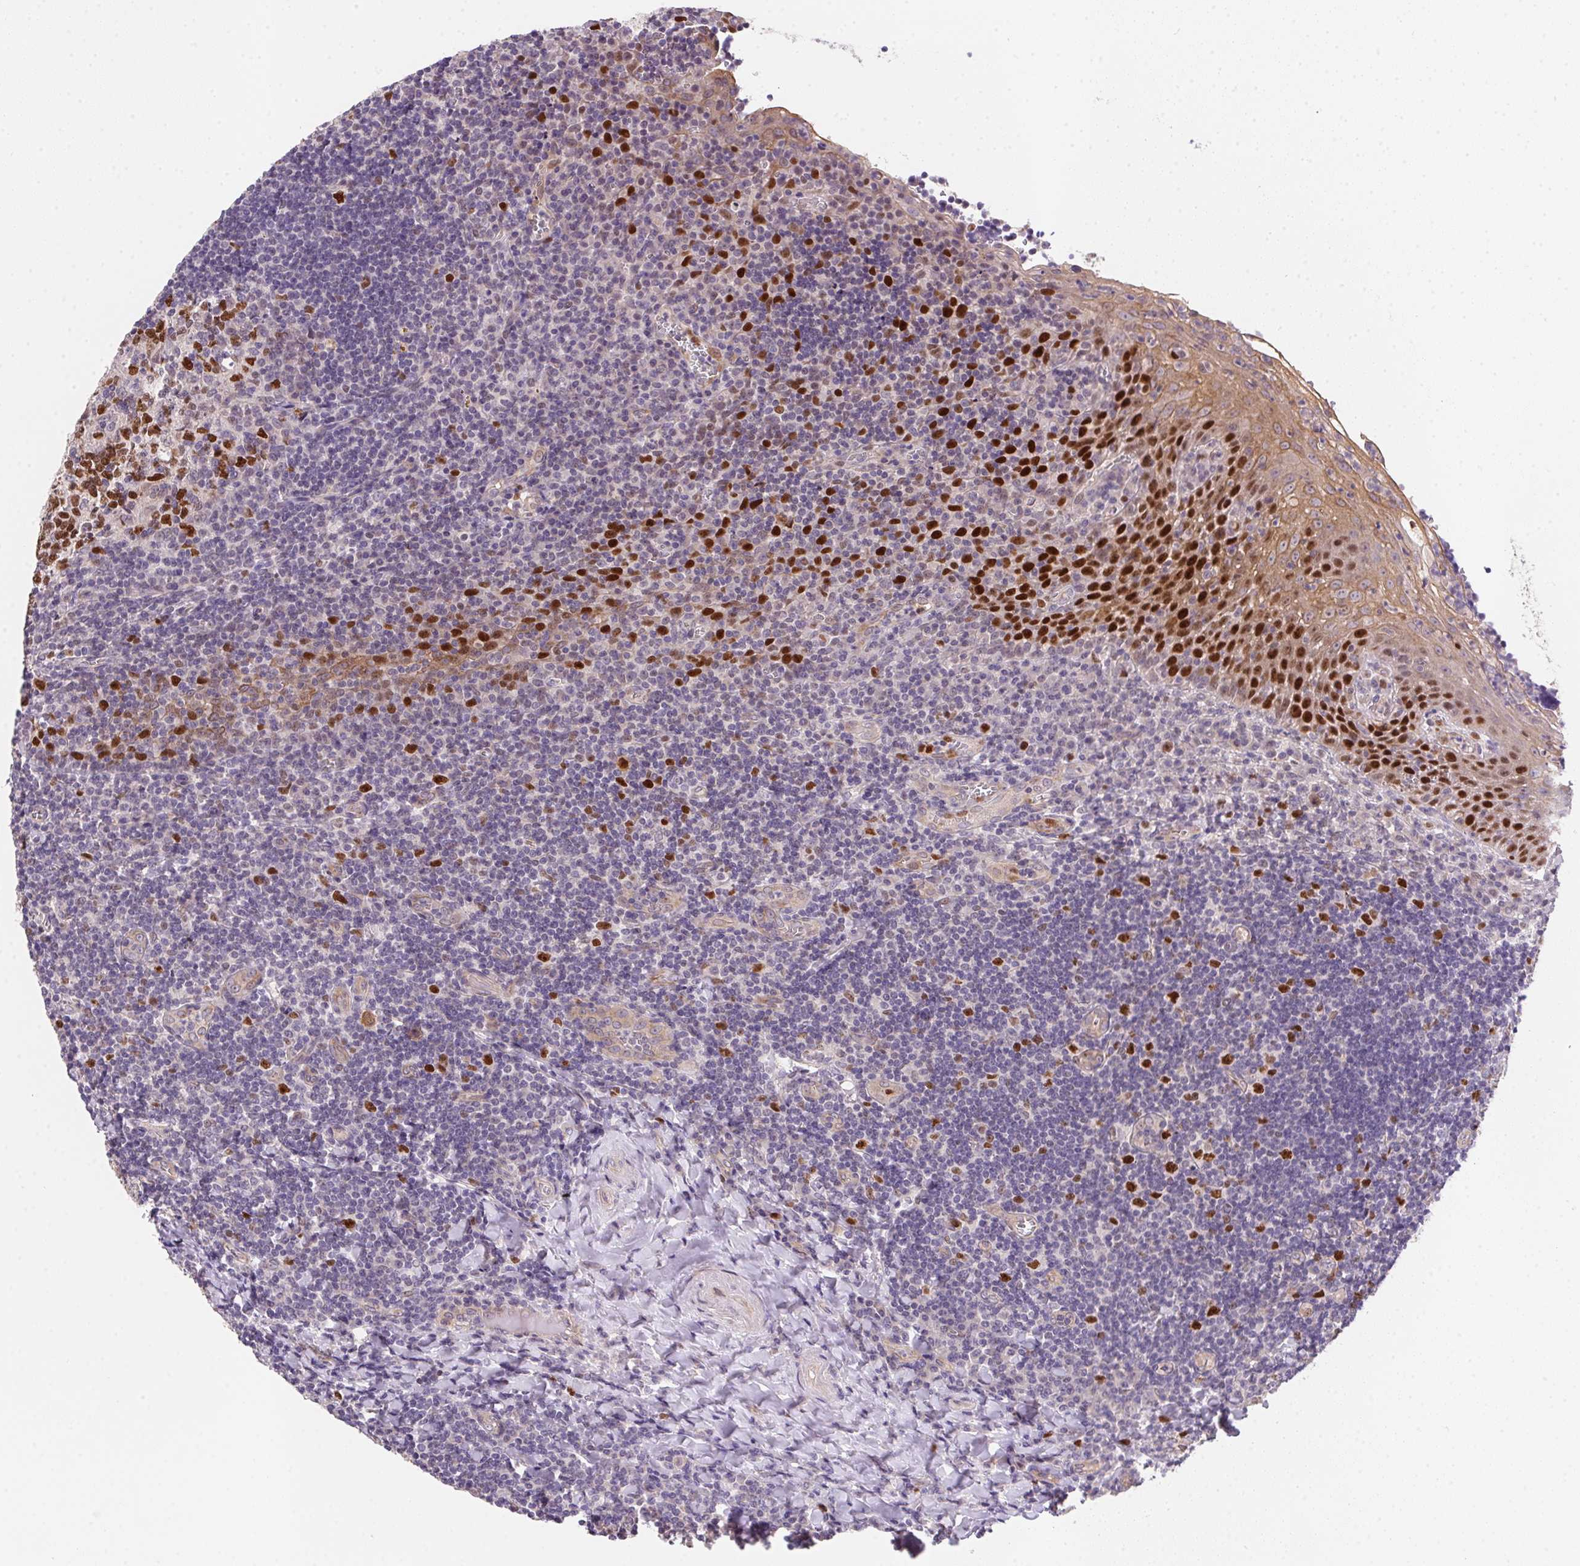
{"staining": {"intensity": "strong", "quantity": "25%-75%", "location": "nuclear"}, "tissue": "tonsil", "cell_type": "Germinal center cells", "image_type": "normal", "snomed": [{"axis": "morphology", "description": "Normal tissue, NOS"}, {"axis": "morphology", "description": "Inflammation, NOS"}, {"axis": "topography", "description": "Tonsil"}], "caption": "A brown stain shows strong nuclear positivity of a protein in germinal center cells of unremarkable tonsil. The staining is performed using DAB brown chromogen to label protein expression. The nuclei are counter-stained blue using hematoxylin.", "gene": "HELLS", "patient": {"sex": "female", "age": 31}}